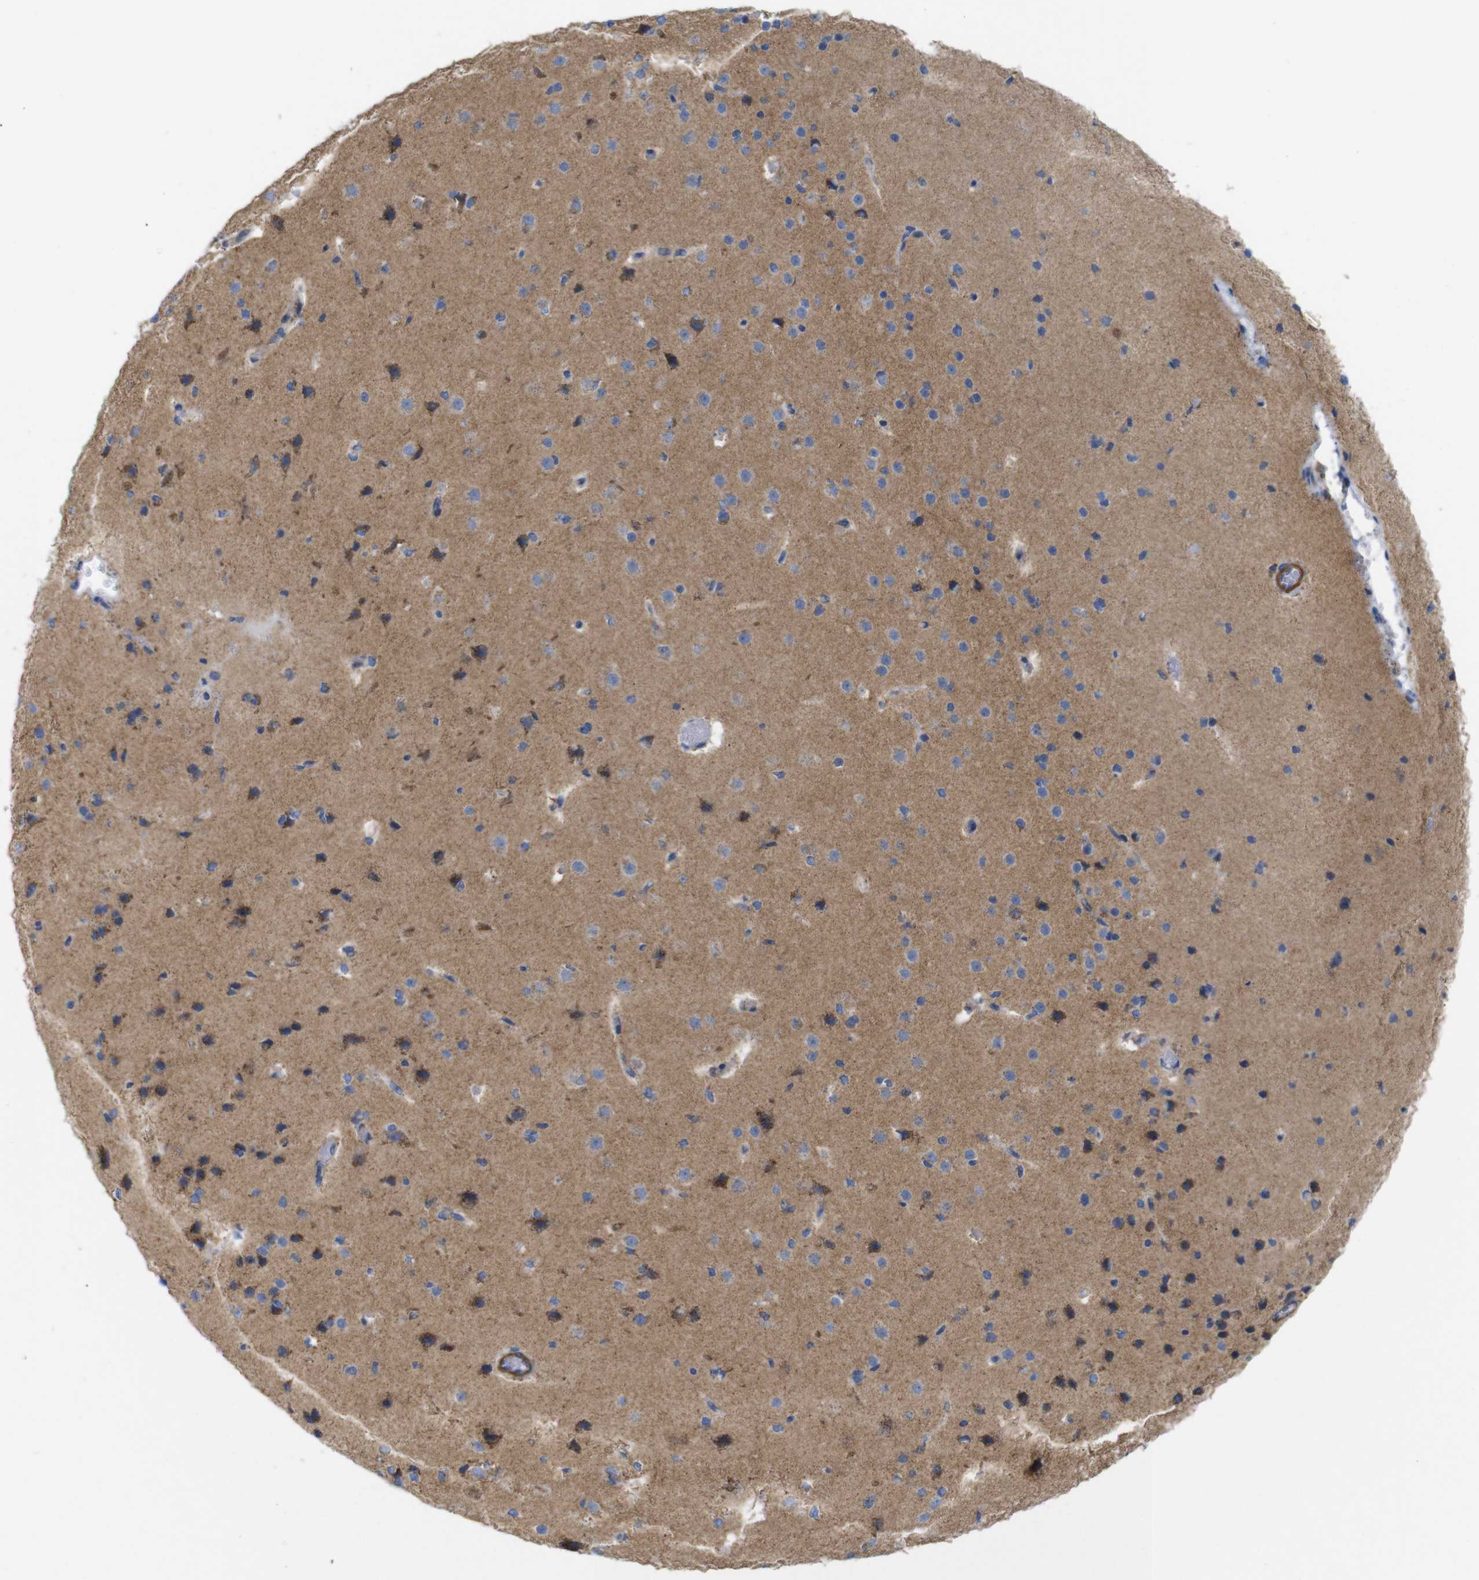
{"staining": {"intensity": "negative", "quantity": "none", "location": "none"}, "tissue": "cerebral cortex", "cell_type": "Endothelial cells", "image_type": "normal", "snomed": [{"axis": "morphology", "description": "Normal tissue, NOS"}, {"axis": "morphology", "description": "Developmental malformation"}, {"axis": "topography", "description": "Cerebral cortex"}], "caption": "Photomicrograph shows no protein staining in endothelial cells of benign cerebral cortex. The staining is performed using DAB (3,3'-diaminobenzidine) brown chromogen with nuclei counter-stained in using hematoxylin.", "gene": "FAM171B", "patient": {"sex": "female", "age": 30}}